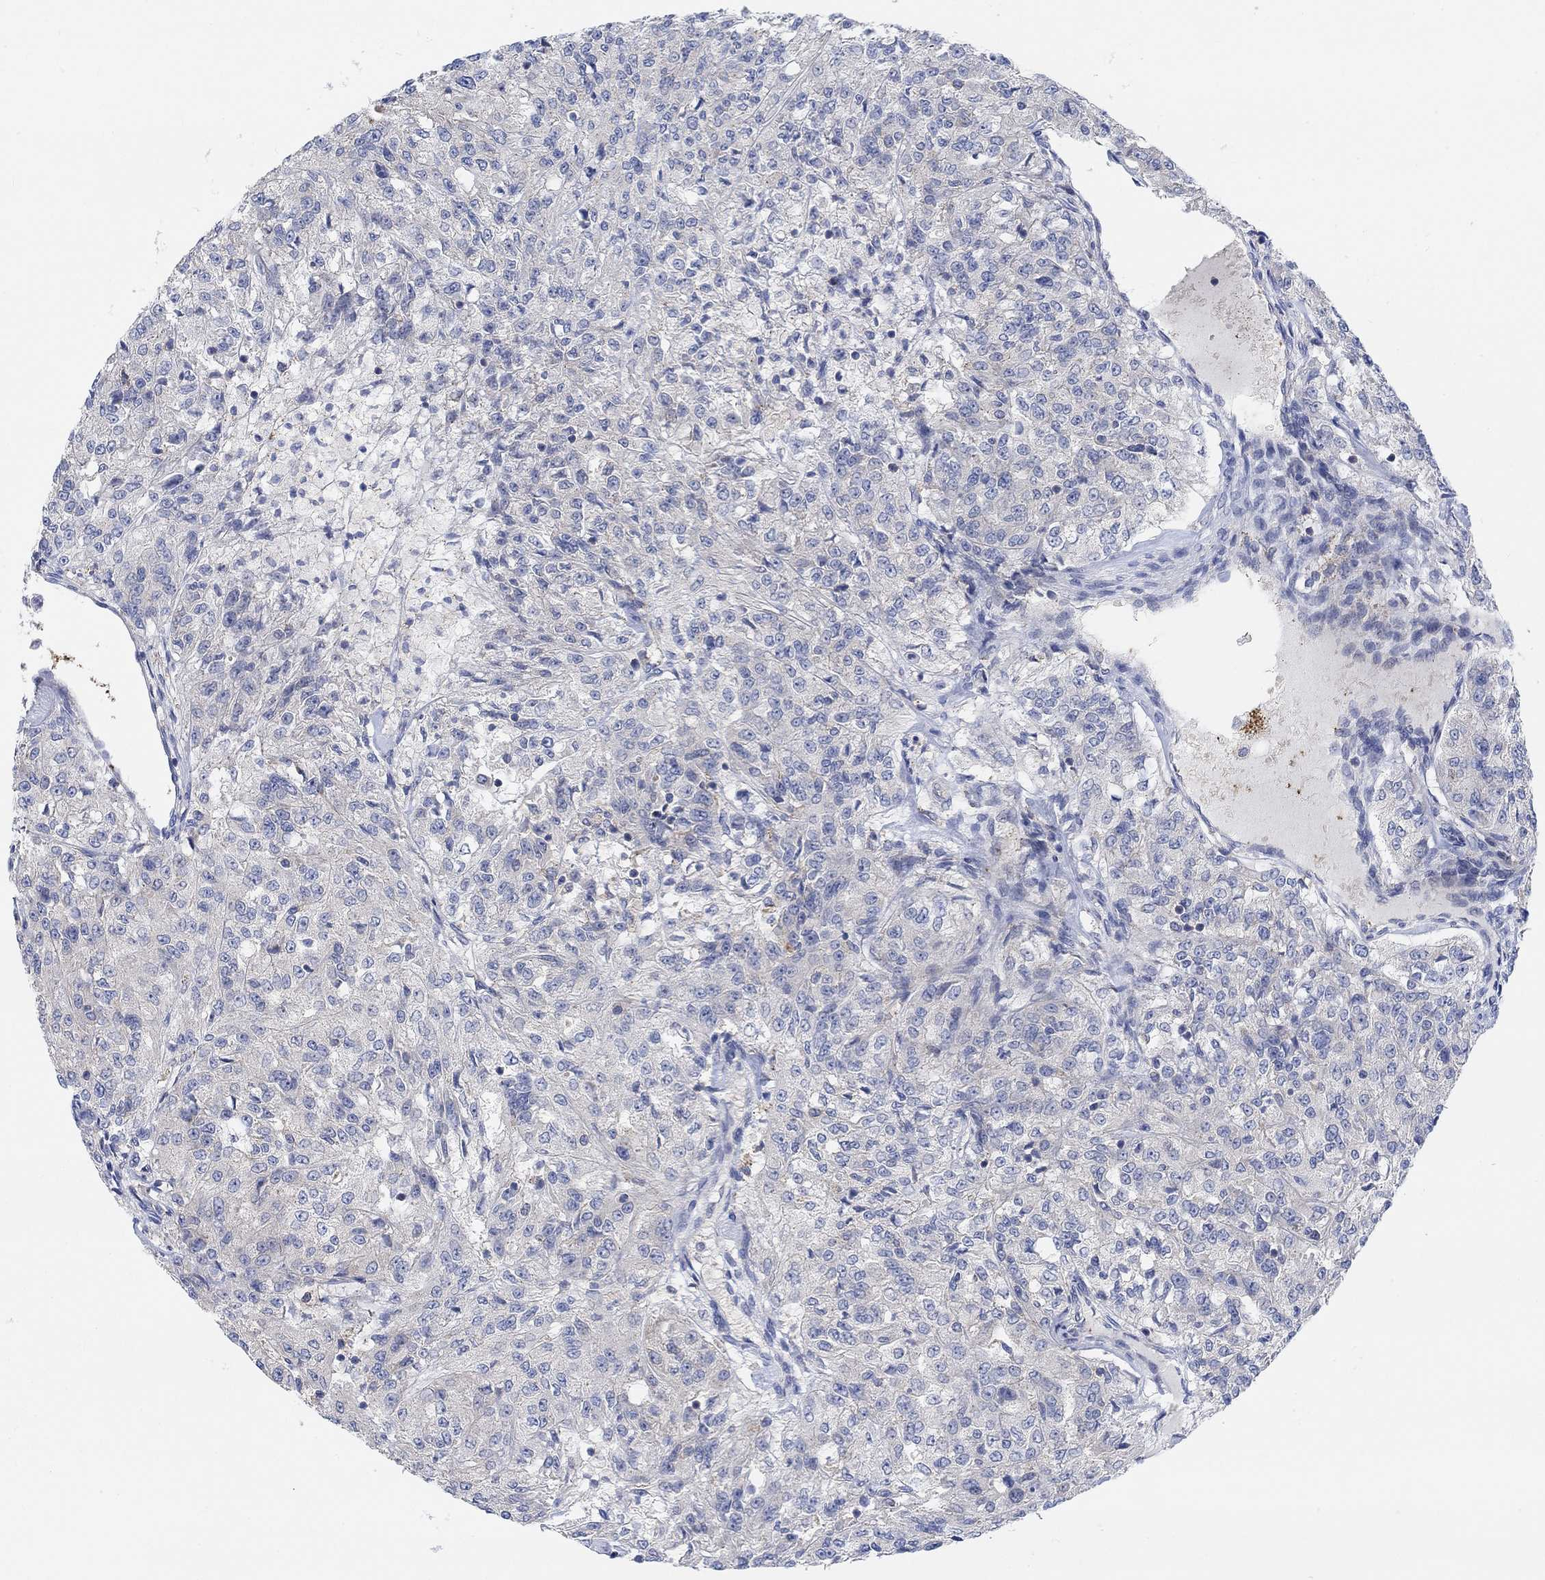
{"staining": {"intensity": "negative", "quantity": "none", "location": "none"}, "tissue": "renal cancer", "cell_type": "Tumor cells", "image_type": "cancer", "snomed": [{"axis": "morphology", "description": "Adenocarcinoma, NOS"}, {"axis": "topography", "description": "Kidney"}], "caption": "Adenocarcinoma (renal) was stained to show a protein in brown. There is no significant staining in tumor cells.", "gene": "PMFBP1", "patient": {"sex": "female", "age": 63}}